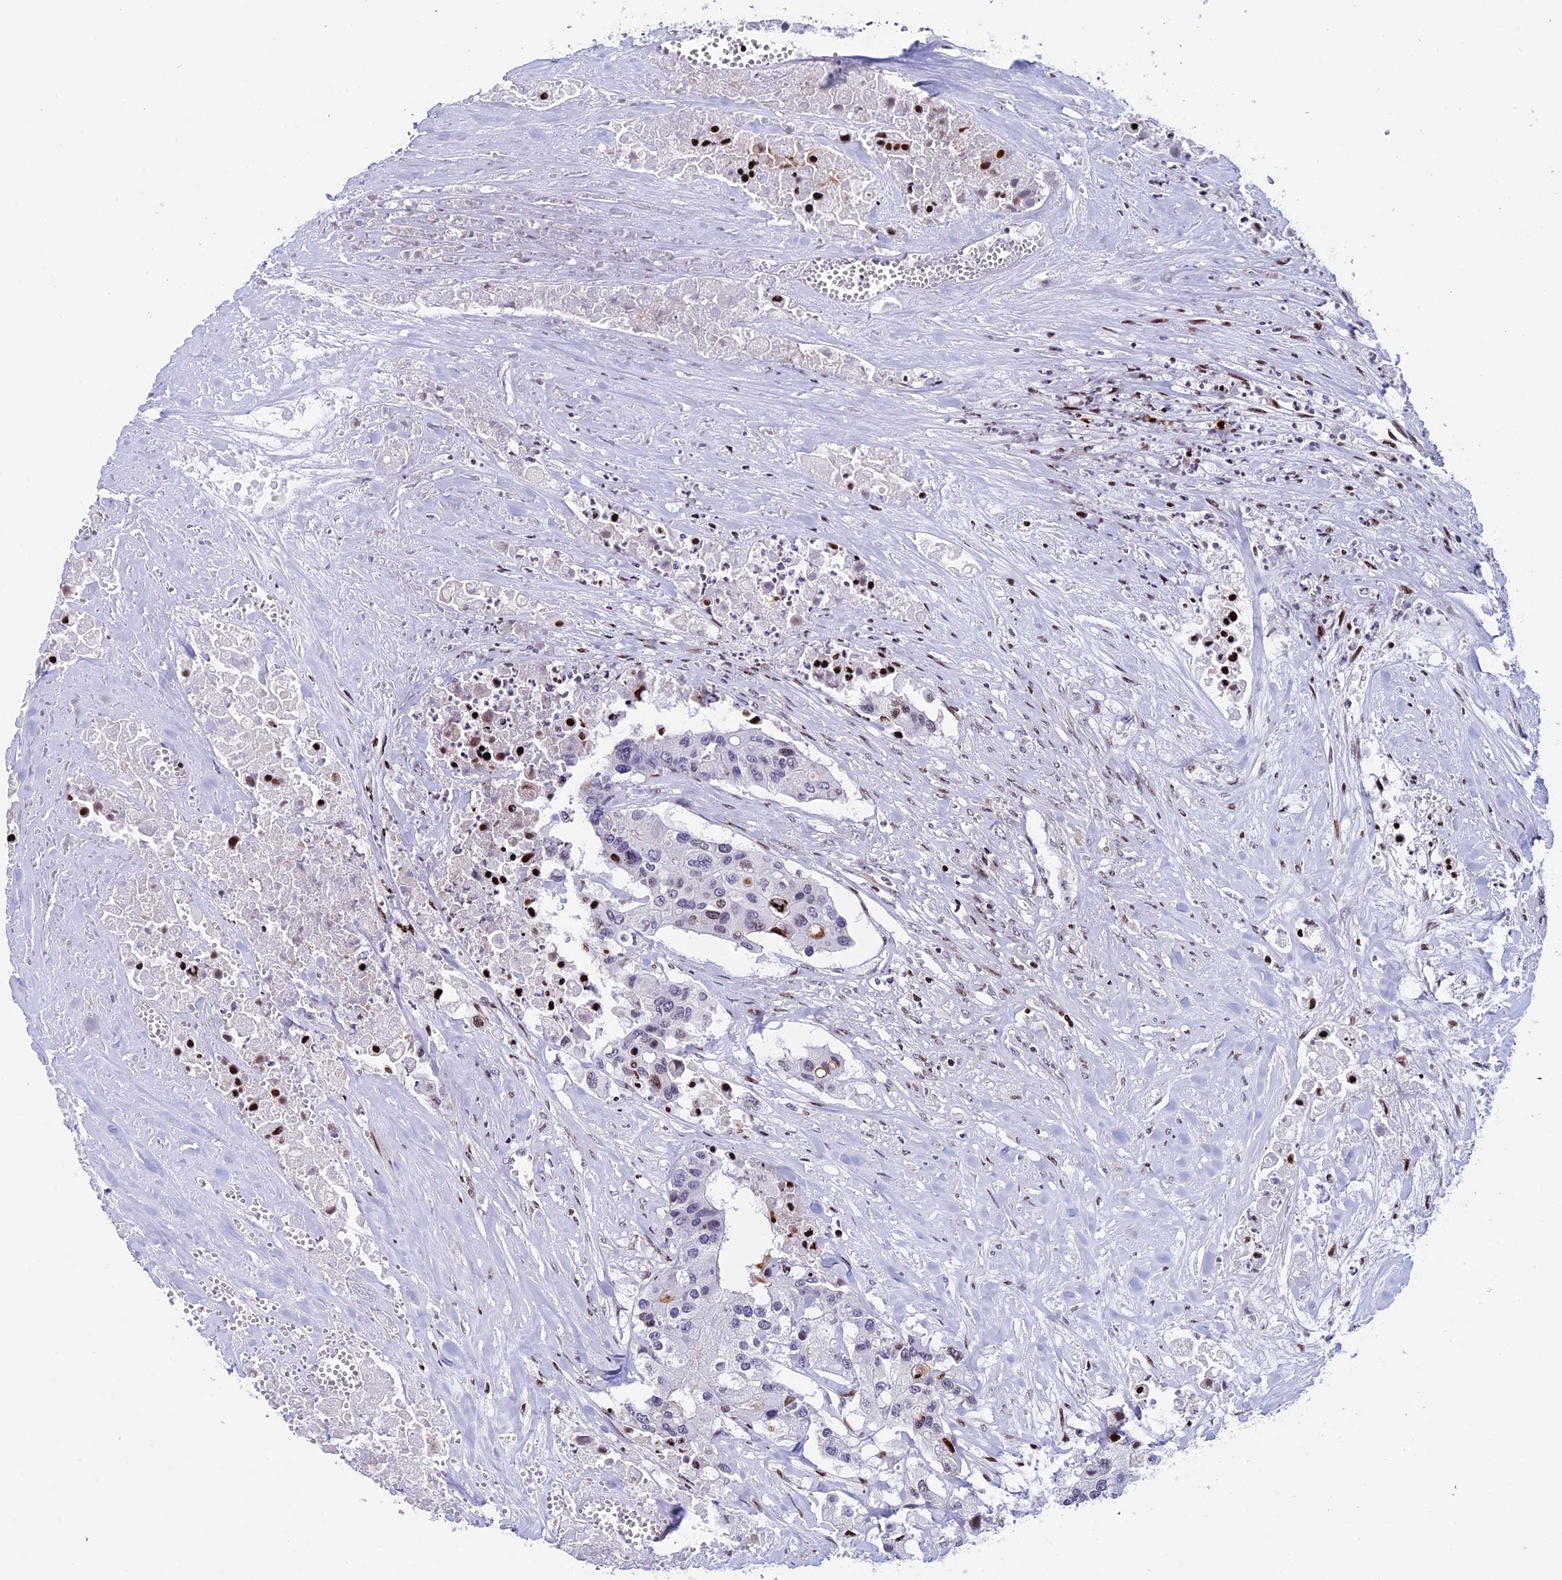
{"staining": {"intensity": "negative", "quantity": "none", "location": "none"}, "tissue": "colorectal cancer", "cell_type": "Tumor cells", "image_type": "cancer", "snomed": [{"axis": "morphology", "description": "Adenocarcinoma, NOS"}, {"axis": "topography", "description": "Colon"}], "caption": "DAB (3,3'-diaminobenzidine) immunohistochemical staining of human colorectal cancer exhibits no significant staining in tumor cells.", "gene": "BTBD3", "patient": {"sex": "male", "age": 77}}